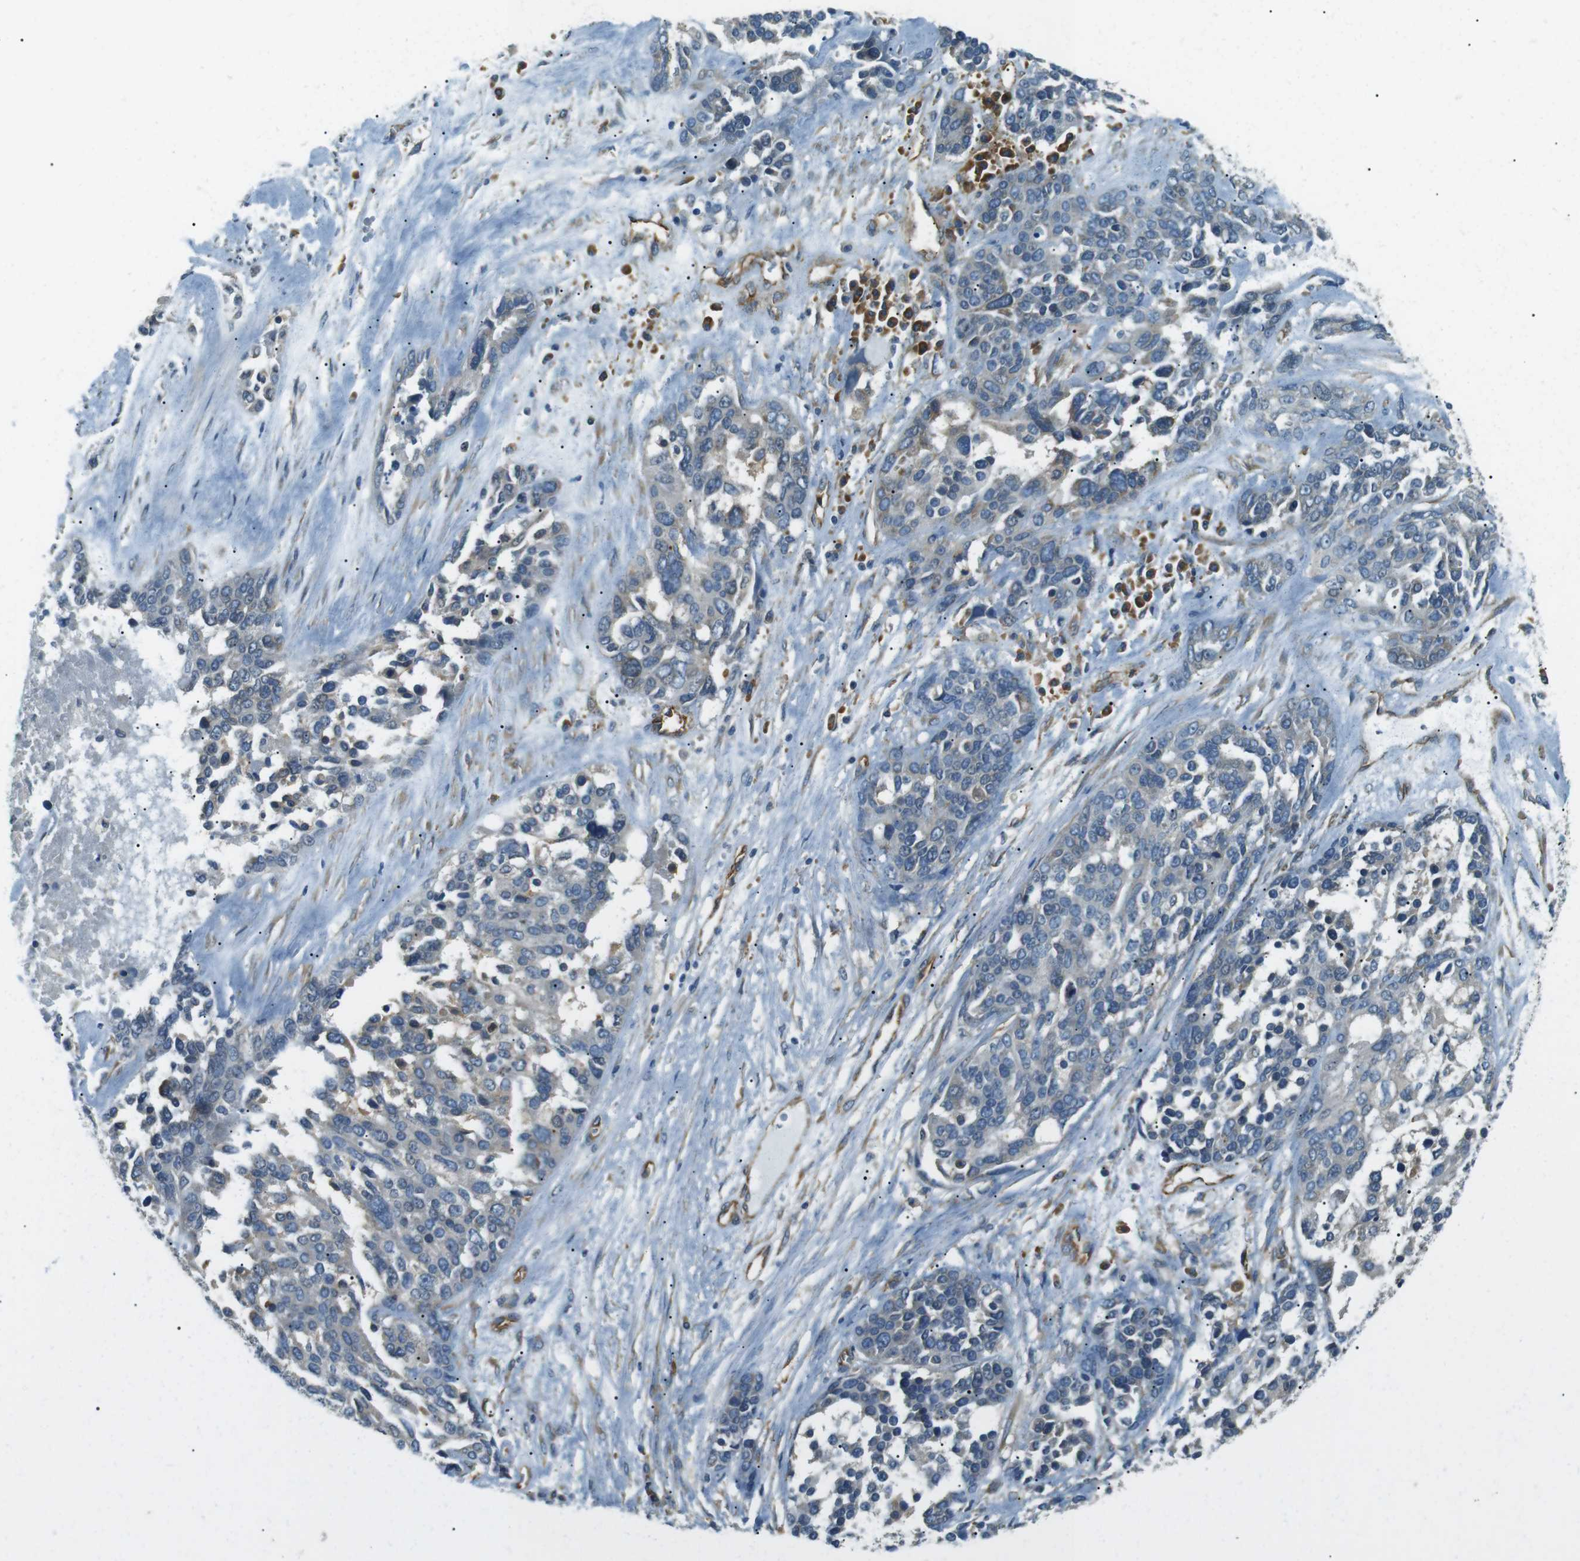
{"staining": {"intensity": "negative", "quantity": "none", "location": "none"}, "tissue": "ovarian cancer", "cell_type": "Tumor cells", "image_type": "cancer", "snomed": [{"axis": "morphology", "description": "Cystadenocarcinoma, serous, NOS"}, {"axis": "topography", "description": "Ovary"}], "caption": "Human ovarian serous cystadenocarcinoma stained for a protein using immunohistochemistry demonstrates no expression in tumor cells.", "gene": "ODR4", "patient": {"sex": "female", "age": 44}}